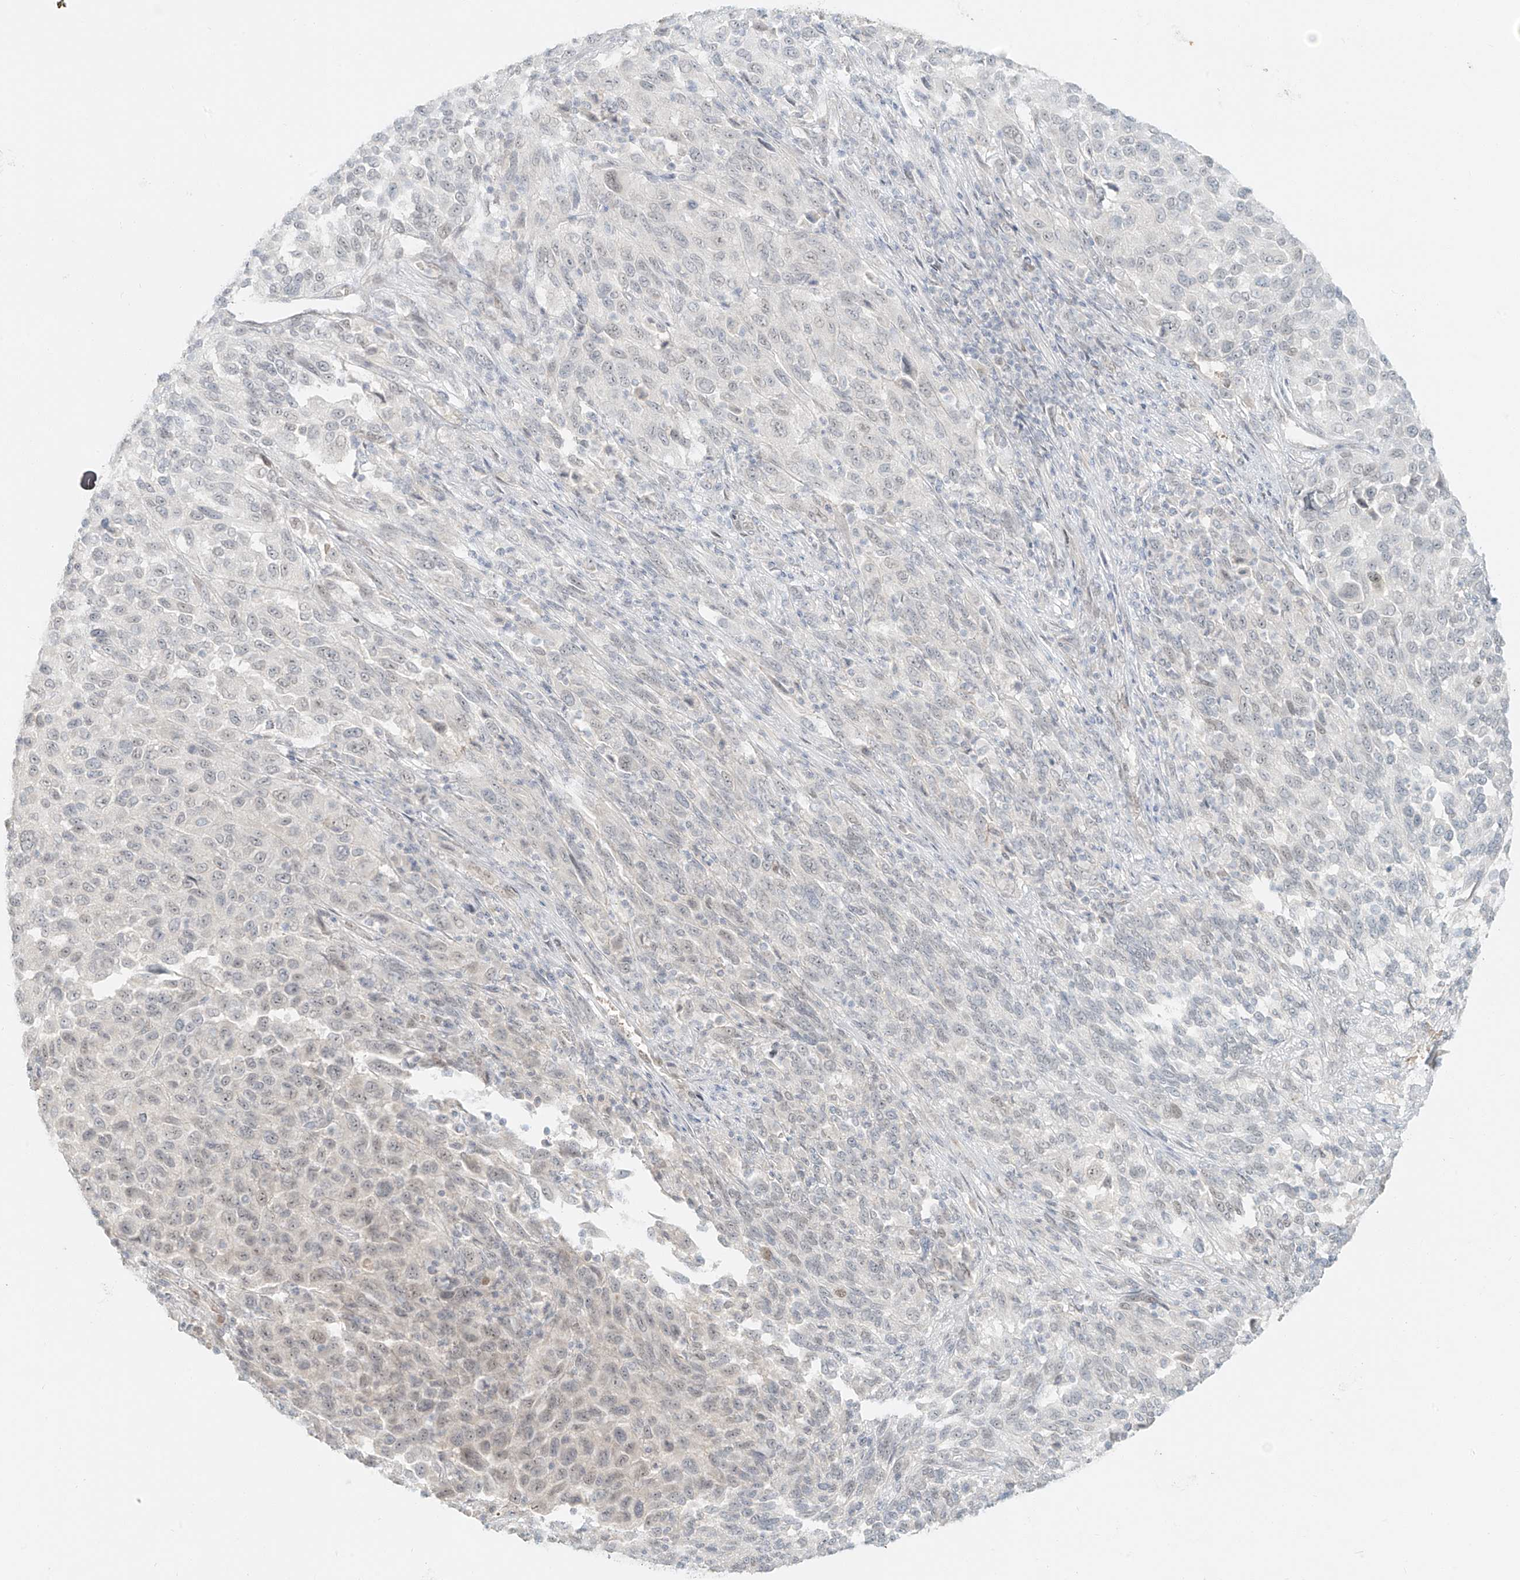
{"staining": {"intensity": "negative", "quantity": "none", "location": "none"}, "tissue": "melanoma", "cell_type": "Tumor cells", "image_type": "cancer", "snomed": [{"axis": "morphology", "description": "Malignant melanoma, Metastatic site"}, {"axis": "topography", "description": "Lymph node"}], "caption": "Human malignant melanoma (metastatic site) stained for a protein using immunohistochemistry exhibits no expression in tumor cells.", "gene": "ZNF774", "patient": {"sex": "male", "age": 61}}